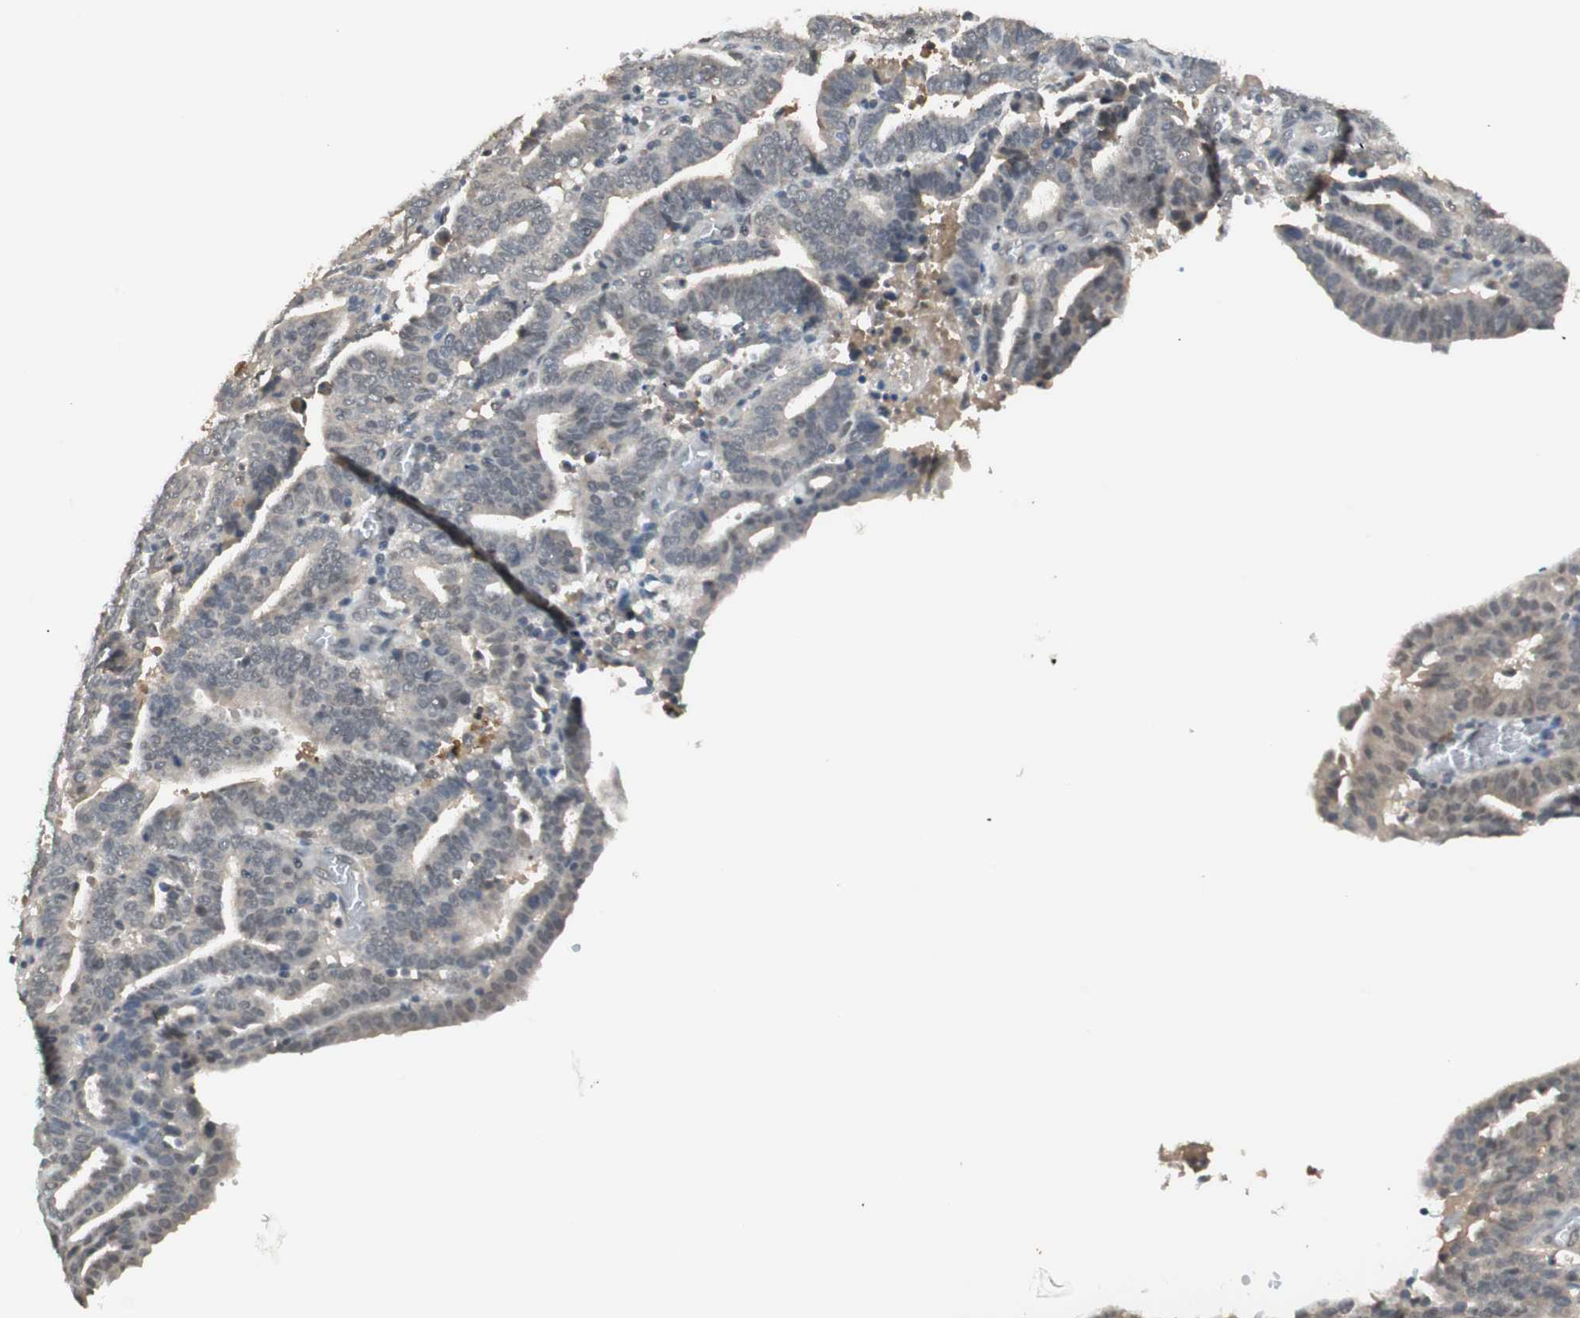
{"staining": {"intensity": "weak", "quantity": "<25%", "location": "cytoplasmic/membranous"}, "tissue": "endometrial cancer", "cell_type": "Tumor cells", "image_type": "cancer", "snomed": [{"axis": "morphology", "description": "Adenocarcinoma, NOS"}, {"axis": "topography", "description": "Uterus"}], "caption": "A high-resolution image shows IHC staining of endometrial cancer, which demonstrates no significant expression in tumor cells.", "gene": "RNGTT", "patient": {"sex": "female", "age": 83}}